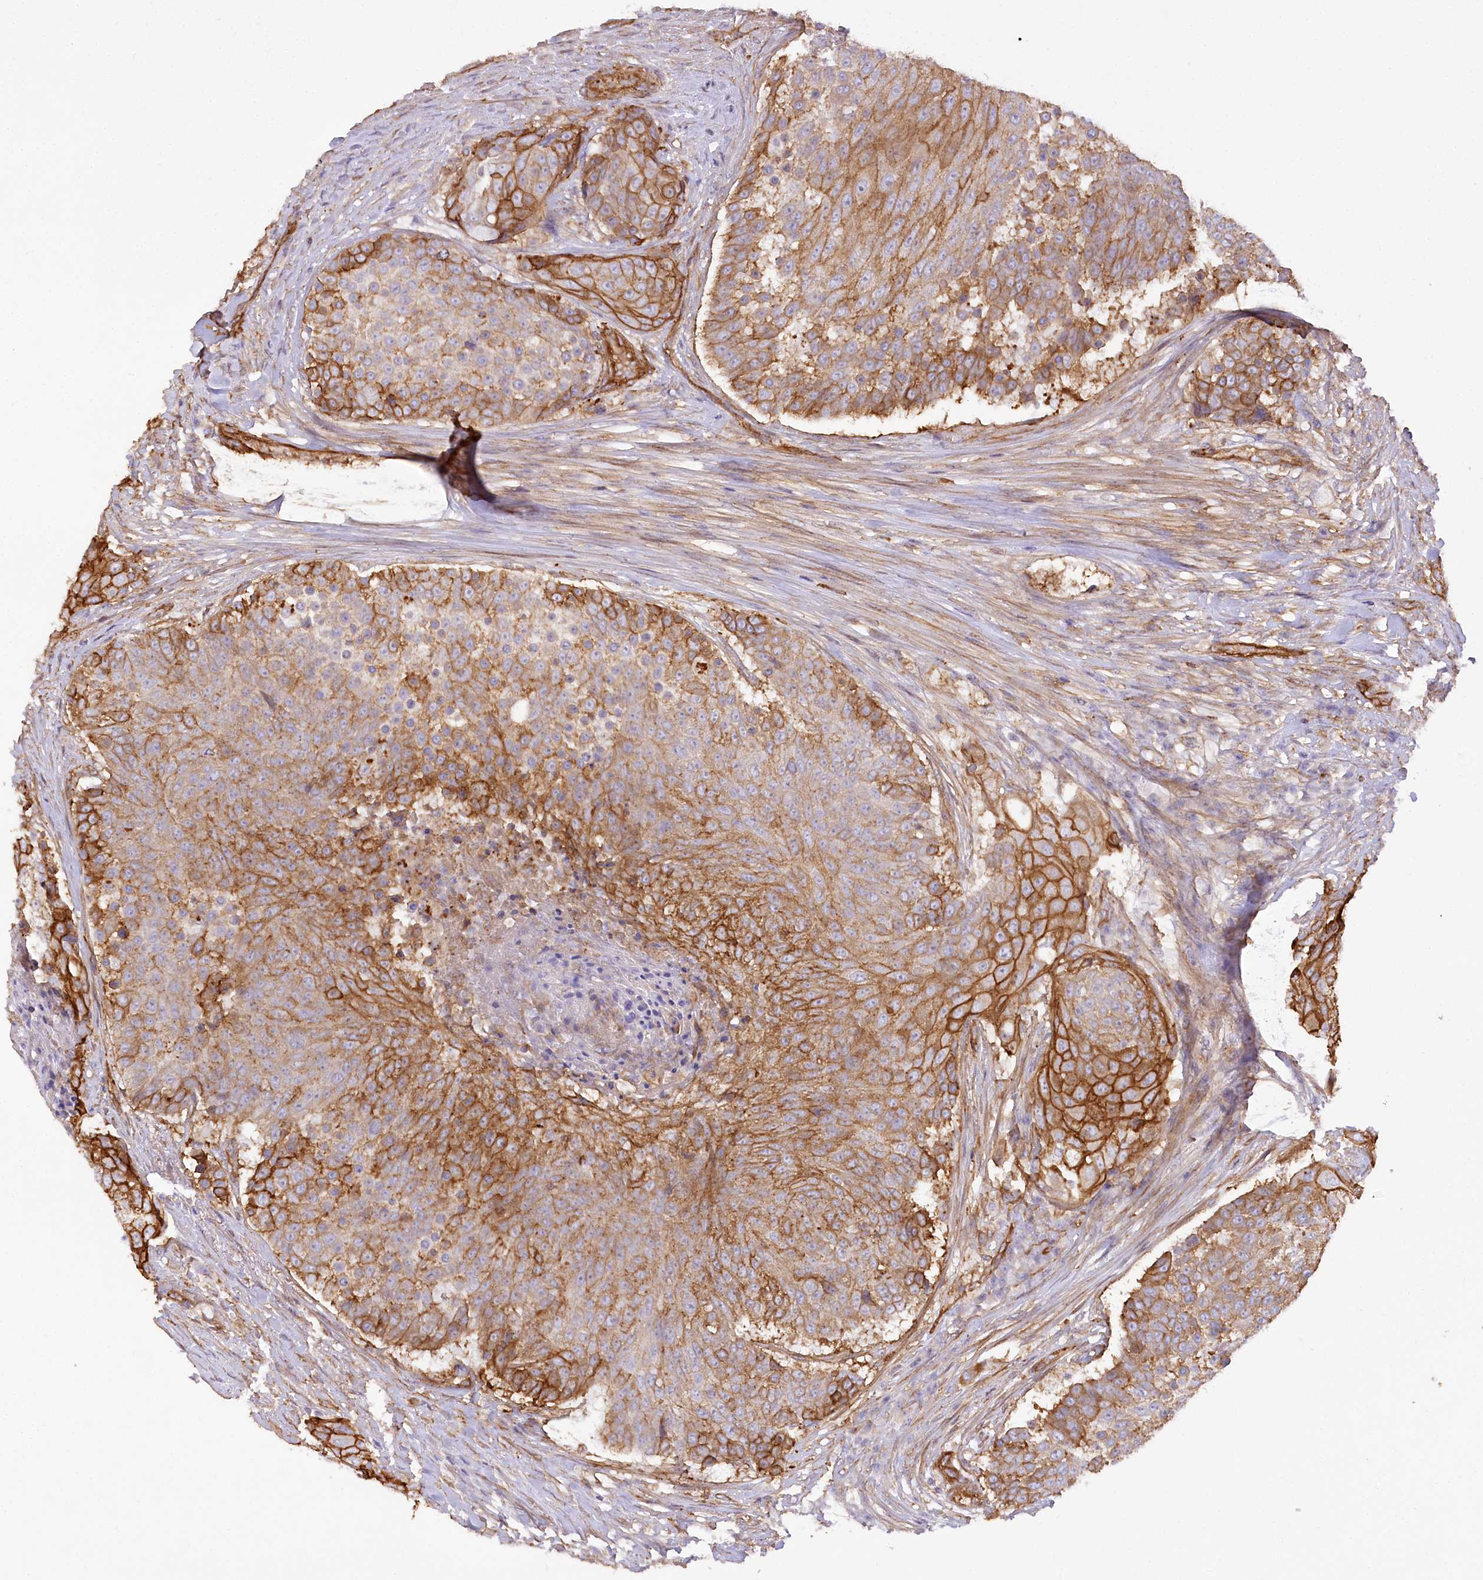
{"staining": {"intensity": "strong", "quantity": "25%-75%", "location": "cytoplasmic/membranous"}, "tissue": "urothelial cancer", "cell_type": "Tumor cells", "image_type": "cancer", "snomed": [{"axis": "morphology", "description": "Urothelial carcinoma, High grade"}, {"axis": "topography", "description": "Urinary bladder"}], "caption": "A histopathology image showing strong cytoplasmic/membranous positivity in approximately 25%-75% of tumor cells in high-grade urothelial carcinoma, as visualized by brown immunohistochemical staining.", "gene": "SYNPO2", "patient": {"sex": "female", "age": 63}}